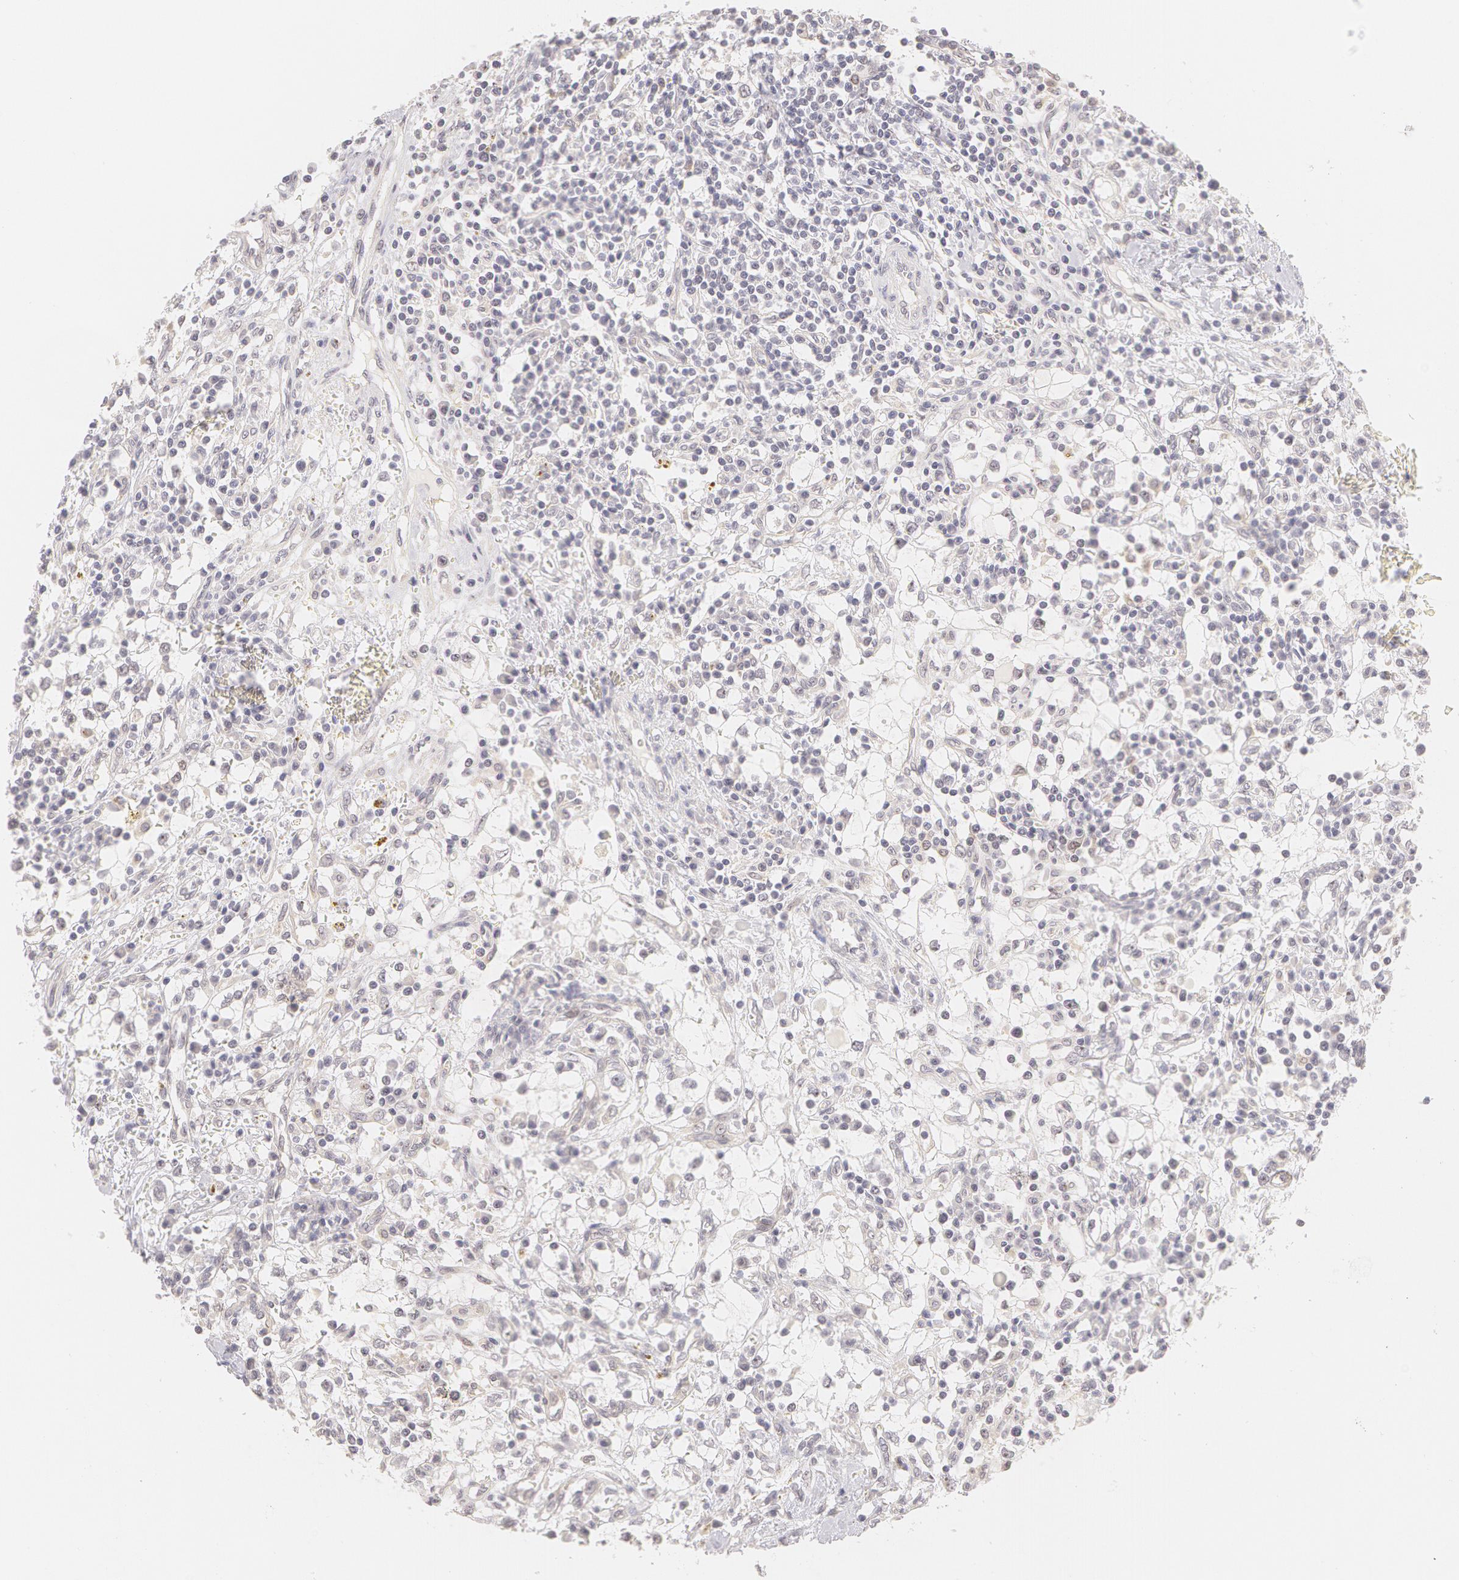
{"staining": {"intensity": "negative", "quantity": "none", "location": "none"}, "tissue": "renal cancer", "cell_type": "Tumor cells", "image_type": "cancer", "snomed": [{"axis": "morphology", "description": "Adenocarcinoma, NOS"}, {"axis": "topography", "description": "Kidney"}], "caption": "This is an IHC photomicrograph of human renal cancer. There is no expression in tumor cells.", "gene": "ZNF597", "patient": {"sex": "male", "age": 82}}